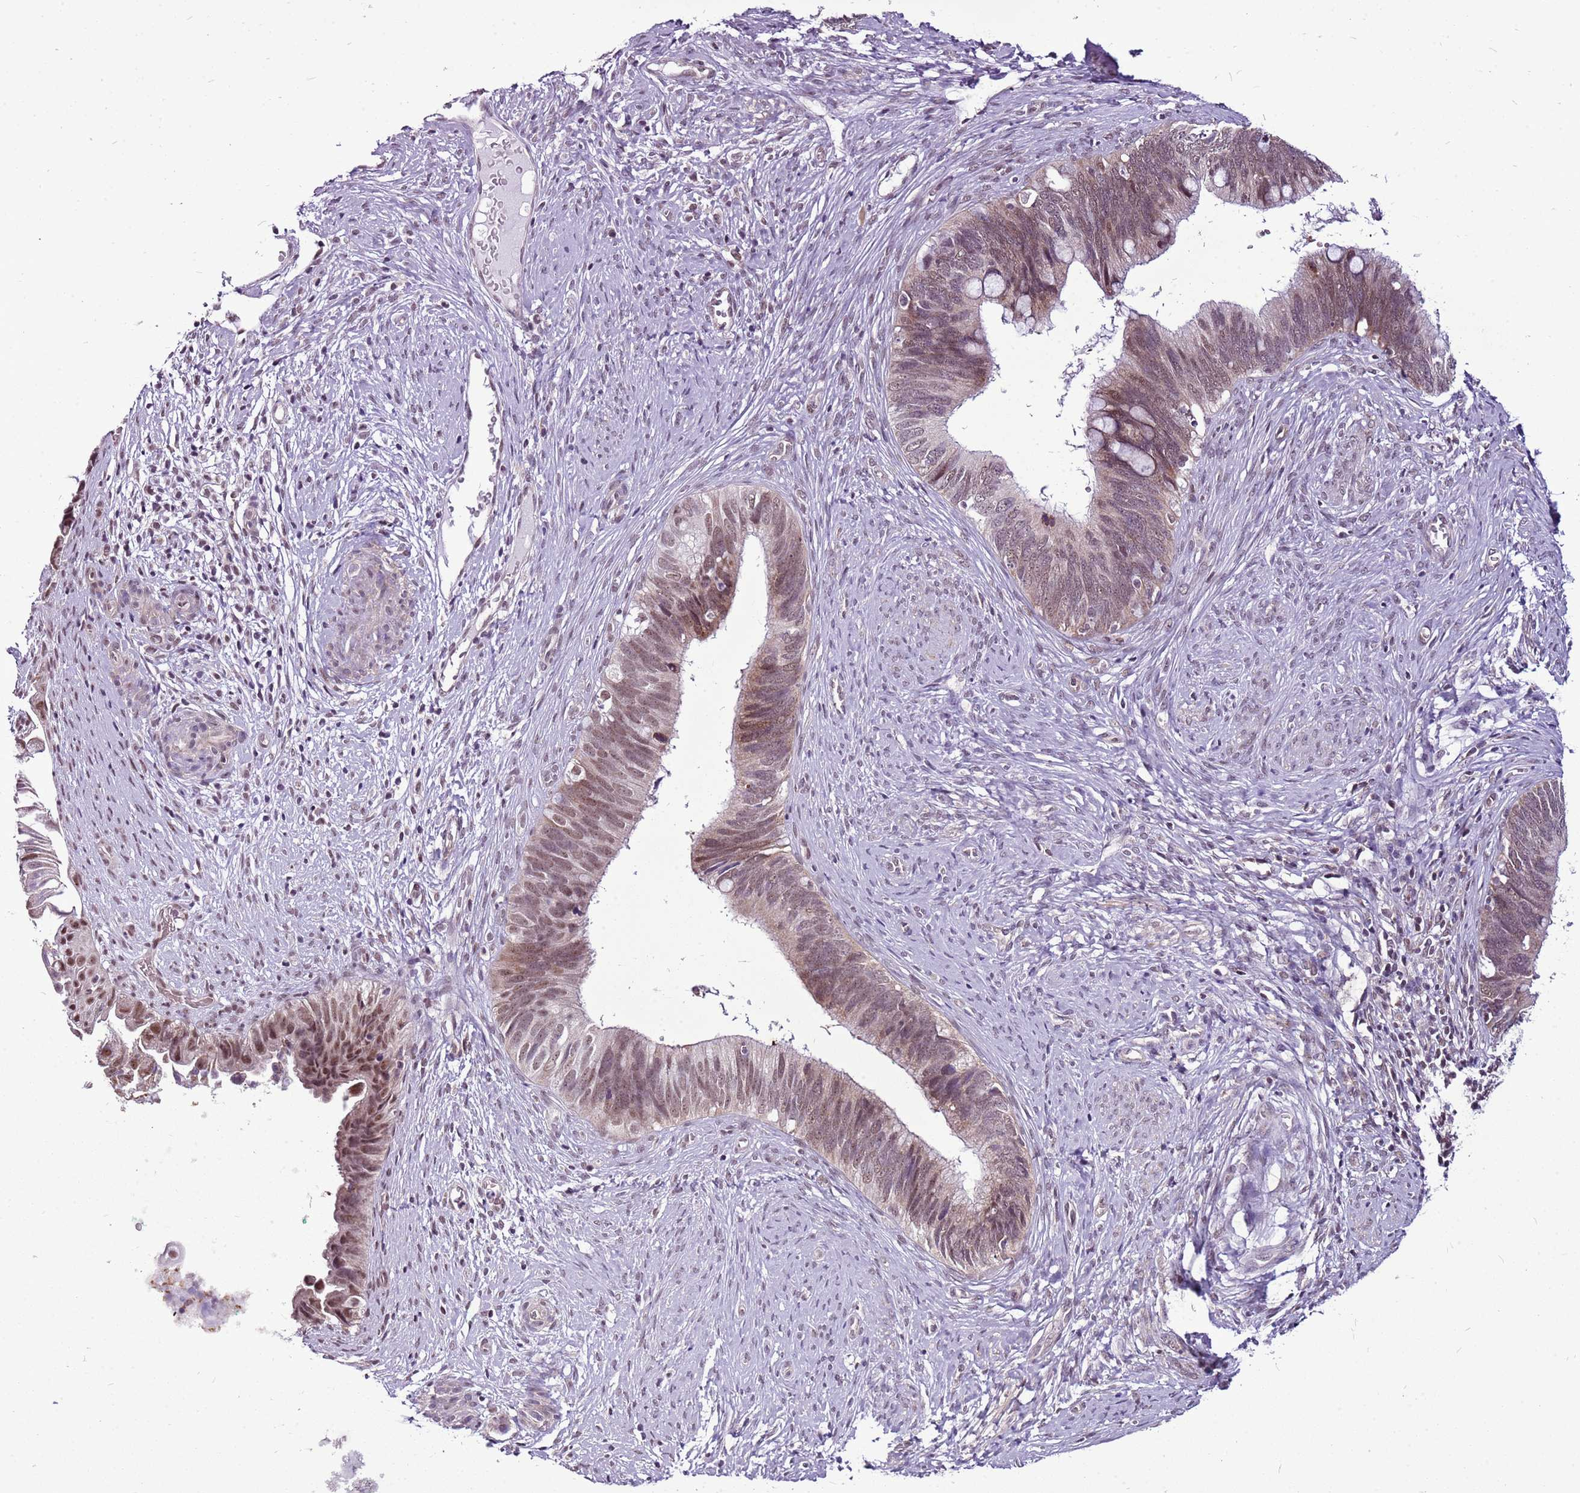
{"staining": {"intensity": "moderate", "quantity": "25%-75%", "location": "nuclear"}, "tissue": "cervical cancer", "cell_type": "Tumor cells", "image_type": "cancer", "snomed": [{"axis": "morphology", "description": "Adenocarcinoma, NOS"}, {"axis": "topography", "description": "Cervix"}], "caption": "Human adenocarcinoma (cervical) stained with a brown dye demonstrates moderate nuclear positive staining in about 25%-75% of tumor cells.", "gene": "CCDC166", "patient": {"sex": "female", "age": 42}}